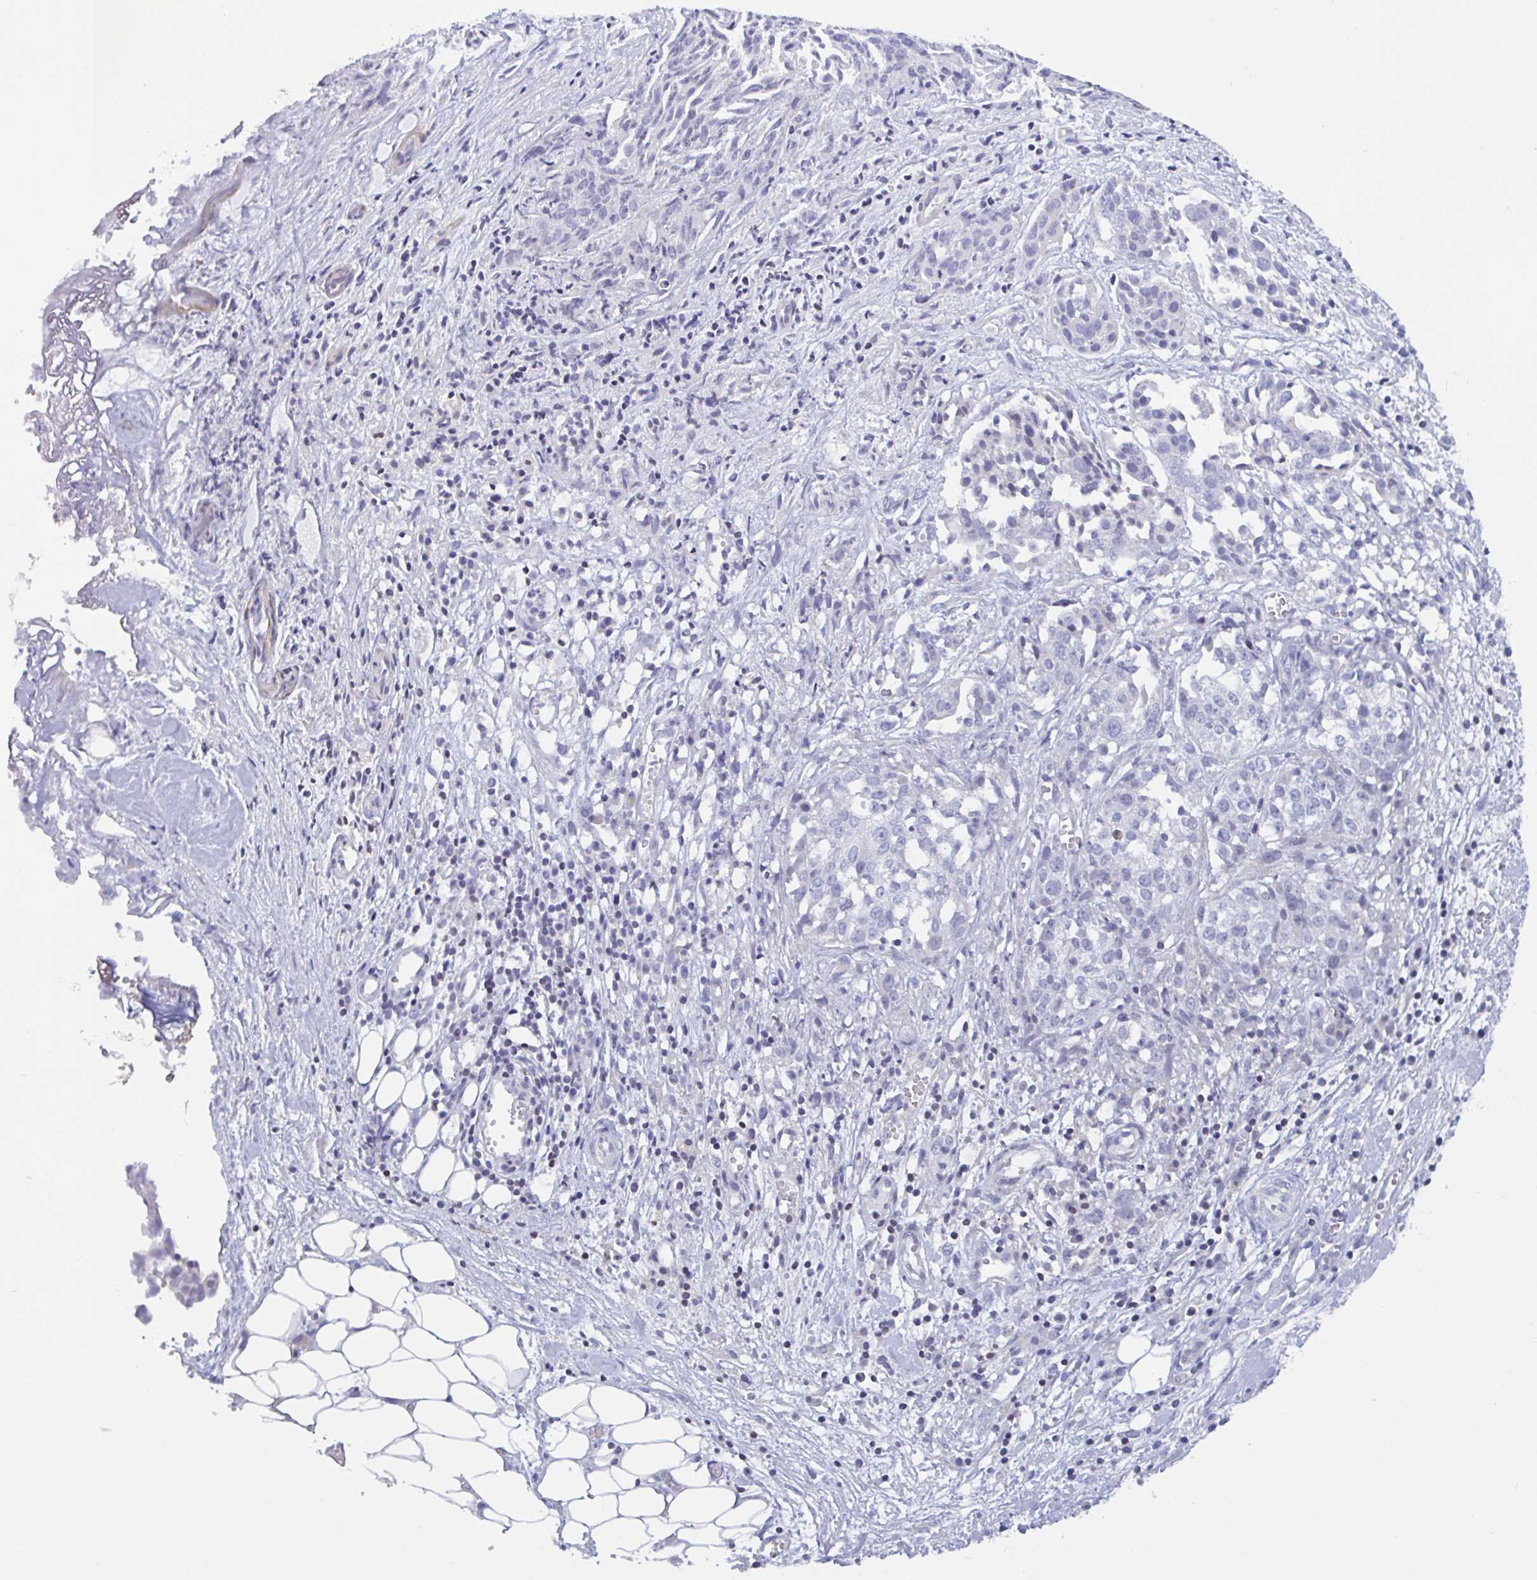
{"staining": {"intensity": "negative", "quantity": "none", "location": "none"}, "tissue": "ovarian cancer", "cell_type": "Tumor cells", "image_type": "cancer", "snomed": [{"axis": "morphology", "description": "Cystadenocarcinoma, serous, NOS"}, {"axis": "topography", "description": "Soft tissue"}, {"axis": "topography", "description": "Ovary"}], "caption": "Immunohistochemical staining of human serous cystadenocarcinoma (ovarian) displays no significant staining in tumor cells. (DAB immunohistochemistry (IHC) visualized using brightfield microscopy, high magnification).", "gene": "SNX11", "patient": {"sex": "female", "age": 57}}